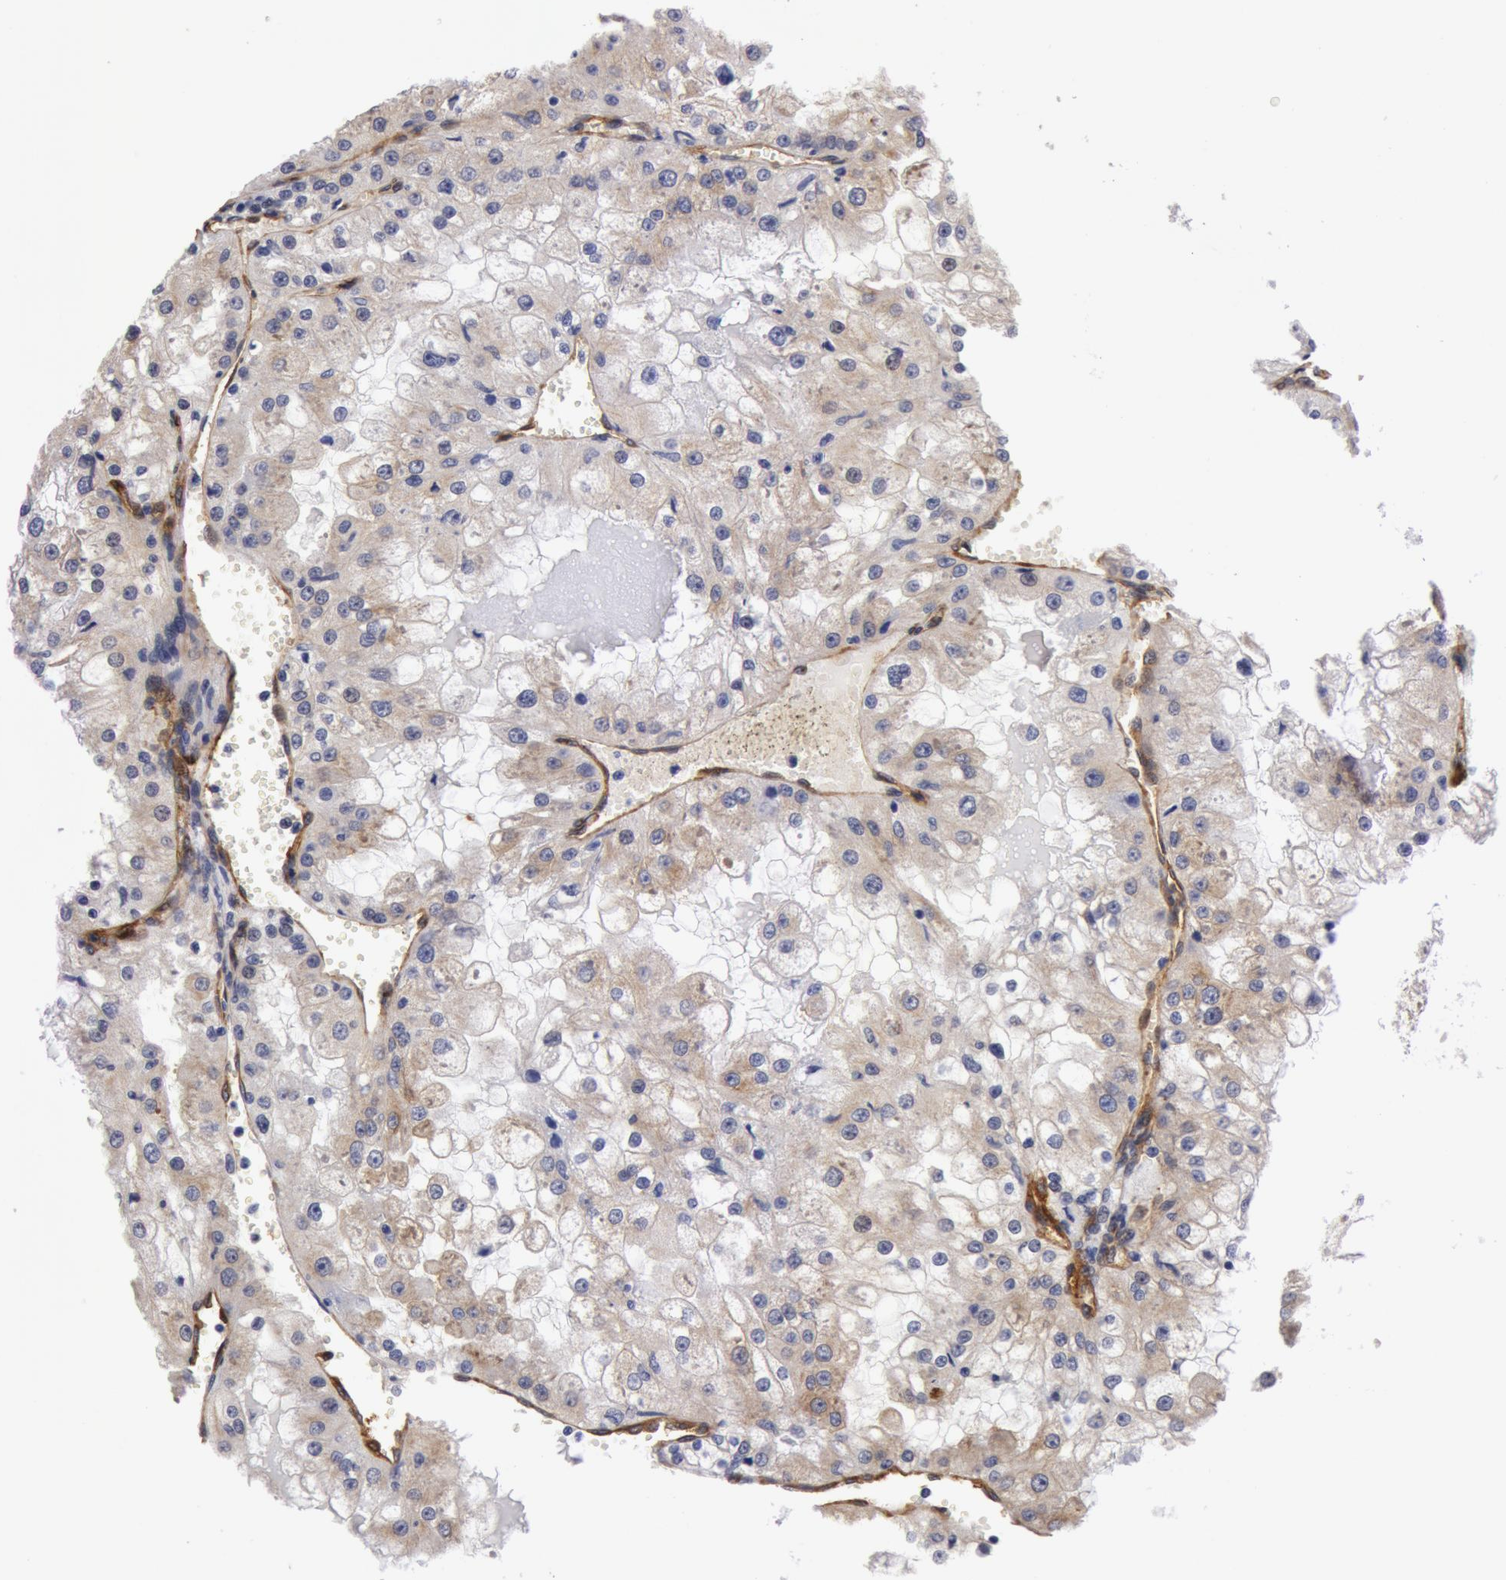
{"staining": {"intensity": "weak", "quantity": "25%-75%", "location": "cytoplasmic/membranous"}, "tissue": "renal cancer", "cell_type": "Tumor cells", "image_type": "cancer", "snomed": [{"axis": "morphology", "description": "Adenocarcinoma, NOS"}, {"axis": "topography", "description": "Kidney"}], "caption": "Adenocarcinoma (renal) tissue demonstrates weak cytoplasmic/membranous positivity in approximately 25%-75% of tumor cells (IHC, brightfield microscopy, high magnification).", "gene": "IL23A", "patient": {"sex": "female", "age": 74}}